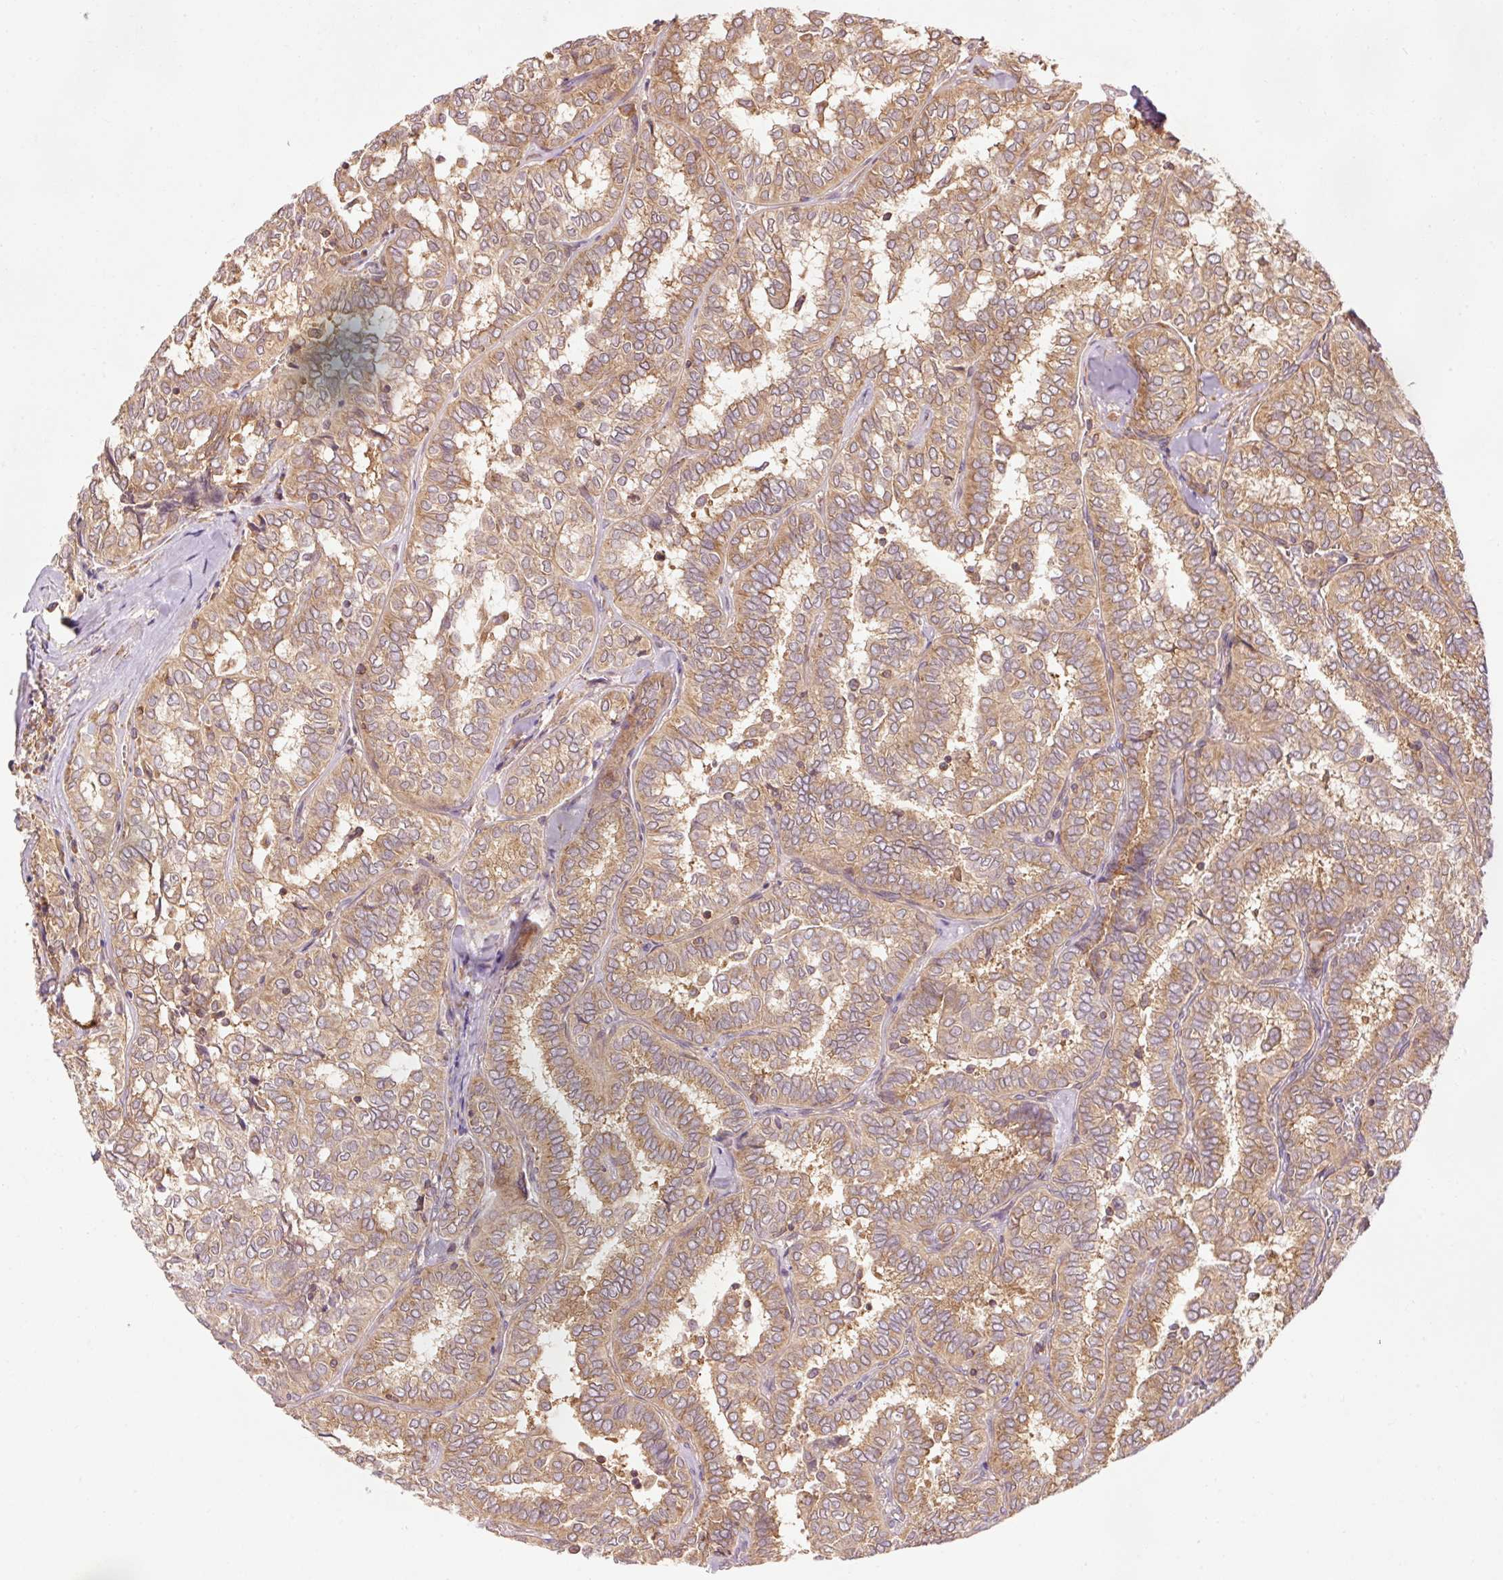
{"staining": {"intensity": "moderate", "quantity": "25%-75%", "location": "cytoplasmic/membranous"}, "tissue": "thyroid cancer", "cell_type": "Tumor cells", "image_type": "cancer", "snomed": [{"axis": "morphology", "description": "Papillary adenocarcinoma, NOS"}, {"axis": "topography", "description": "Thyroid gland"}], "caption": "Tumor cells demonstrate medium levels of moderate cytoplasmic/membranous staining in about 25%-75% of cells in papillary adenocarcinoma (thyroid).", "gene": "PDAP1", "patient": {"sex": "female", "age": 30}}